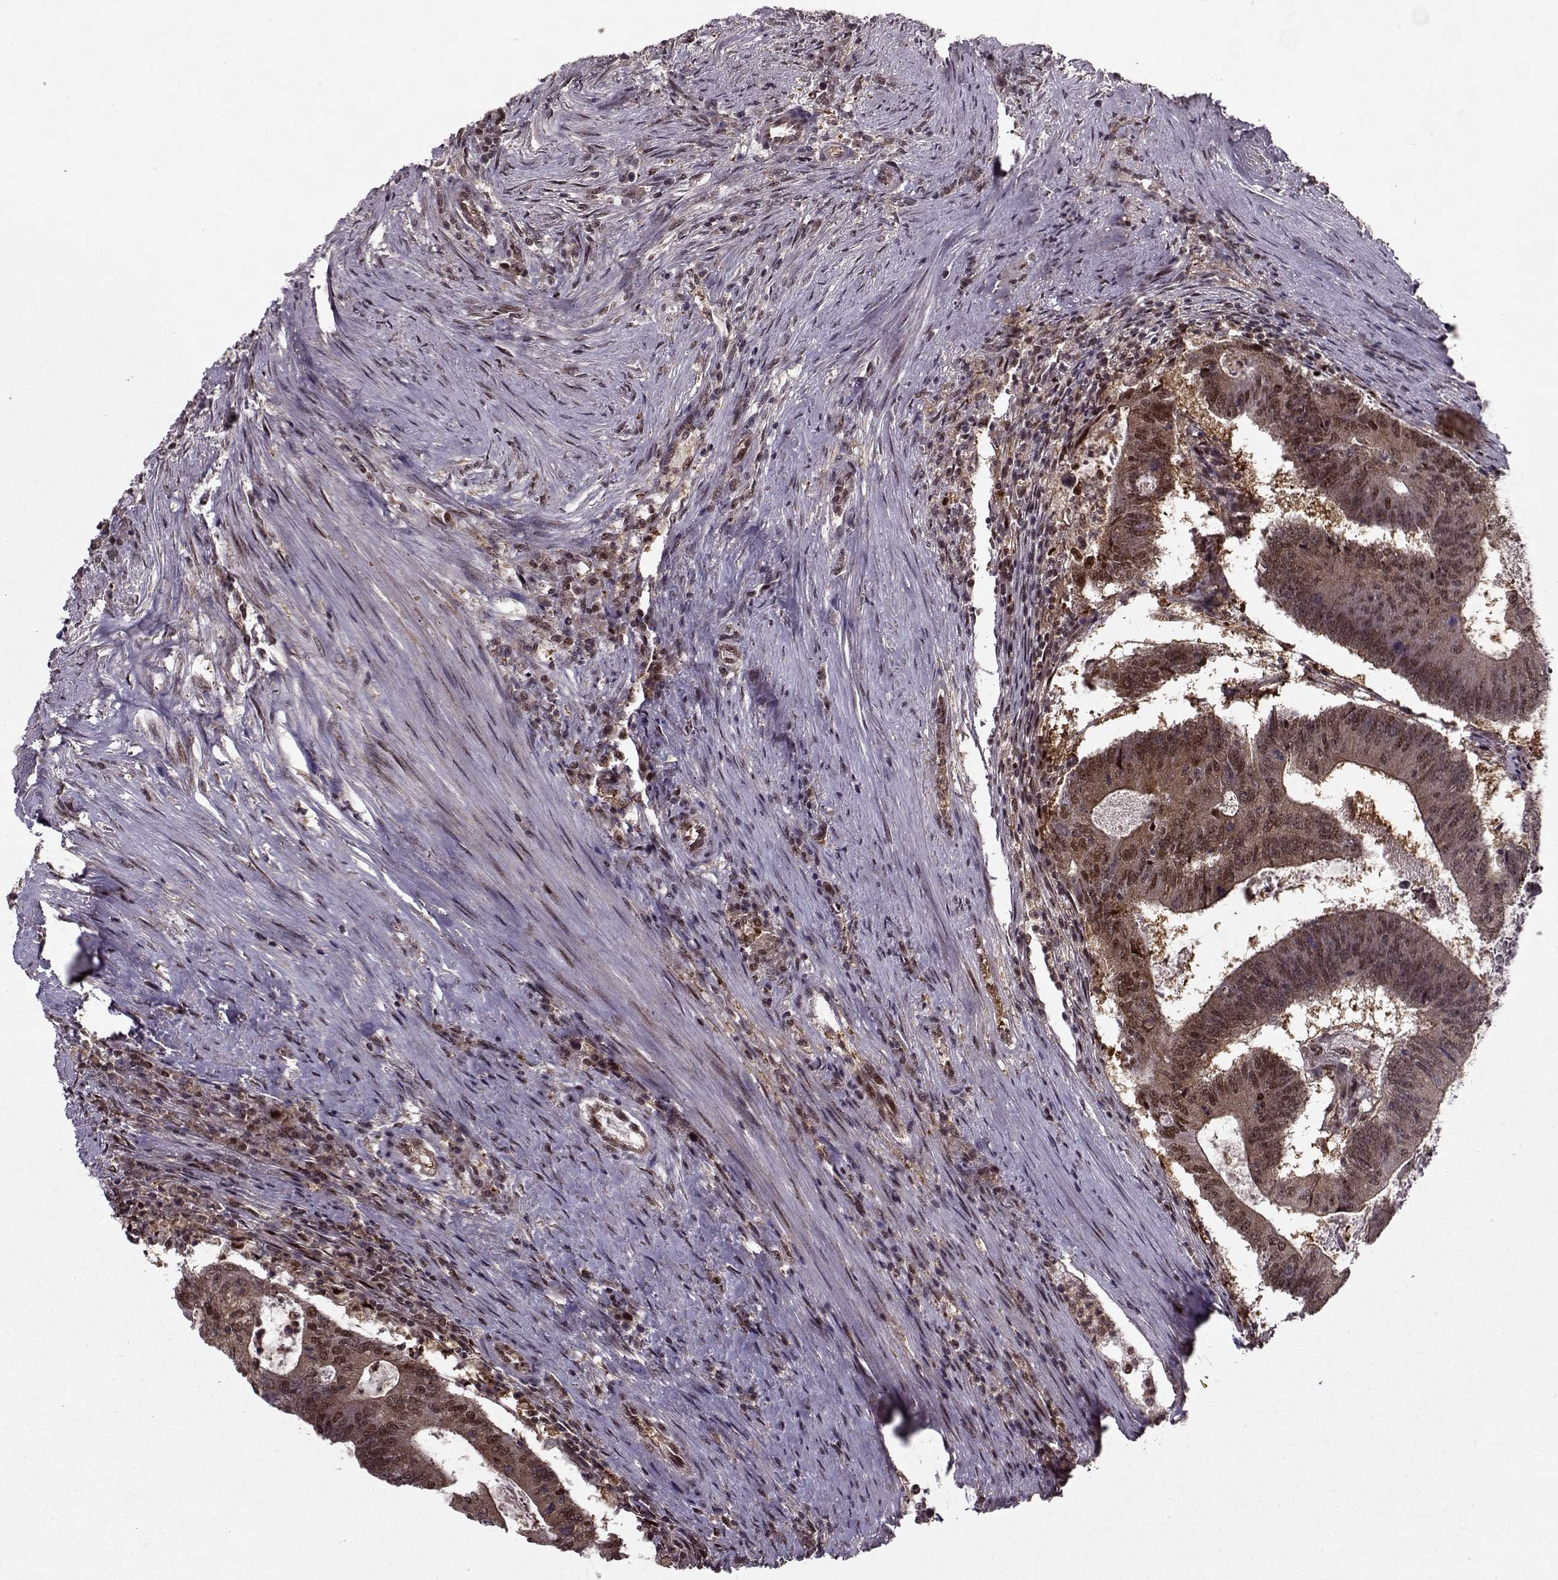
{"staining": {"intensity": "moderate", "quantity": ">75%", "location": "cytoplasmic/membranous,nuclear"}, "tissue": "colorectal cancer", "cell_type": "Tumor cells", "image_type": "cancer", "snomed": [{"axis": "morphology", "description": "Adenocarcinoma, NOS"}, {"axis": "topography", "description": "Colon"}], "caption": "Immunohistochemistry (IHC) (DAB (3,3'-diaminobenzidine)) staining of colorectal cancer (adenocarcinoma) displays moderate cytoplasmic/membranous and nuclear protein positivity in about >75% of tumor cells.", "gene": "PSMA7", "patient": {"sex": "female", "age": 70}}